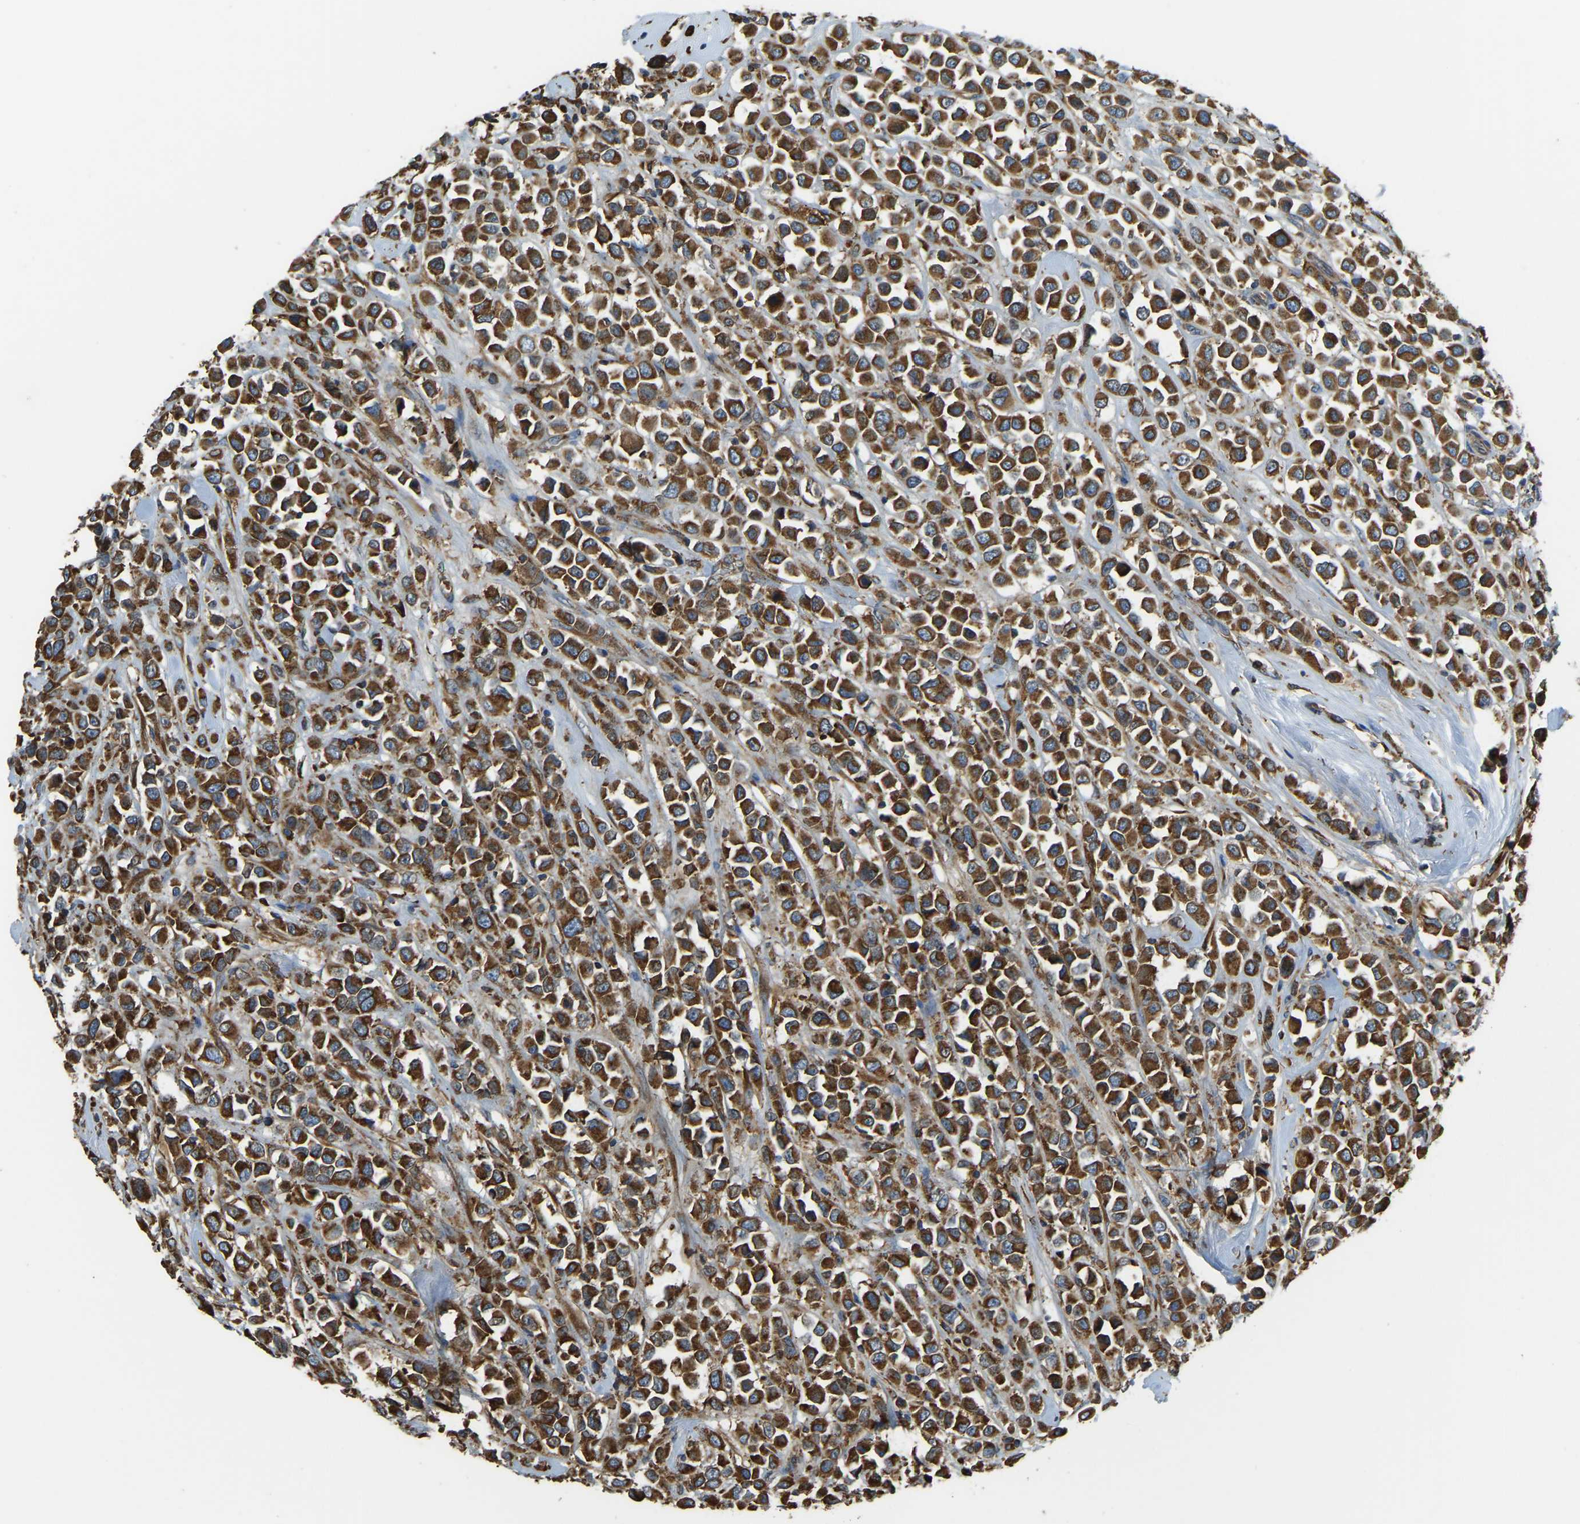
{"staining": {"intensity": "strong", "quantity": ">75%", "location": "cytoplasmic/membranous"}, "tissue": "breast cancer", "cell_type": "Tumor cells", "image_type": "cancer", "snomed": [{"axis": "morphology", "description": "Duct carcinoma"}, {"axis": "topography", "description": "Breast"}], "caption": "Breast cancer (intraductal carcinoma) stained for a protein (brown) displays strong cytoplasmic/membranous positive positivity in about >75% of tumor cells.", "gene": "RNF115", "patient": {"sex": "female", "age": 61}}